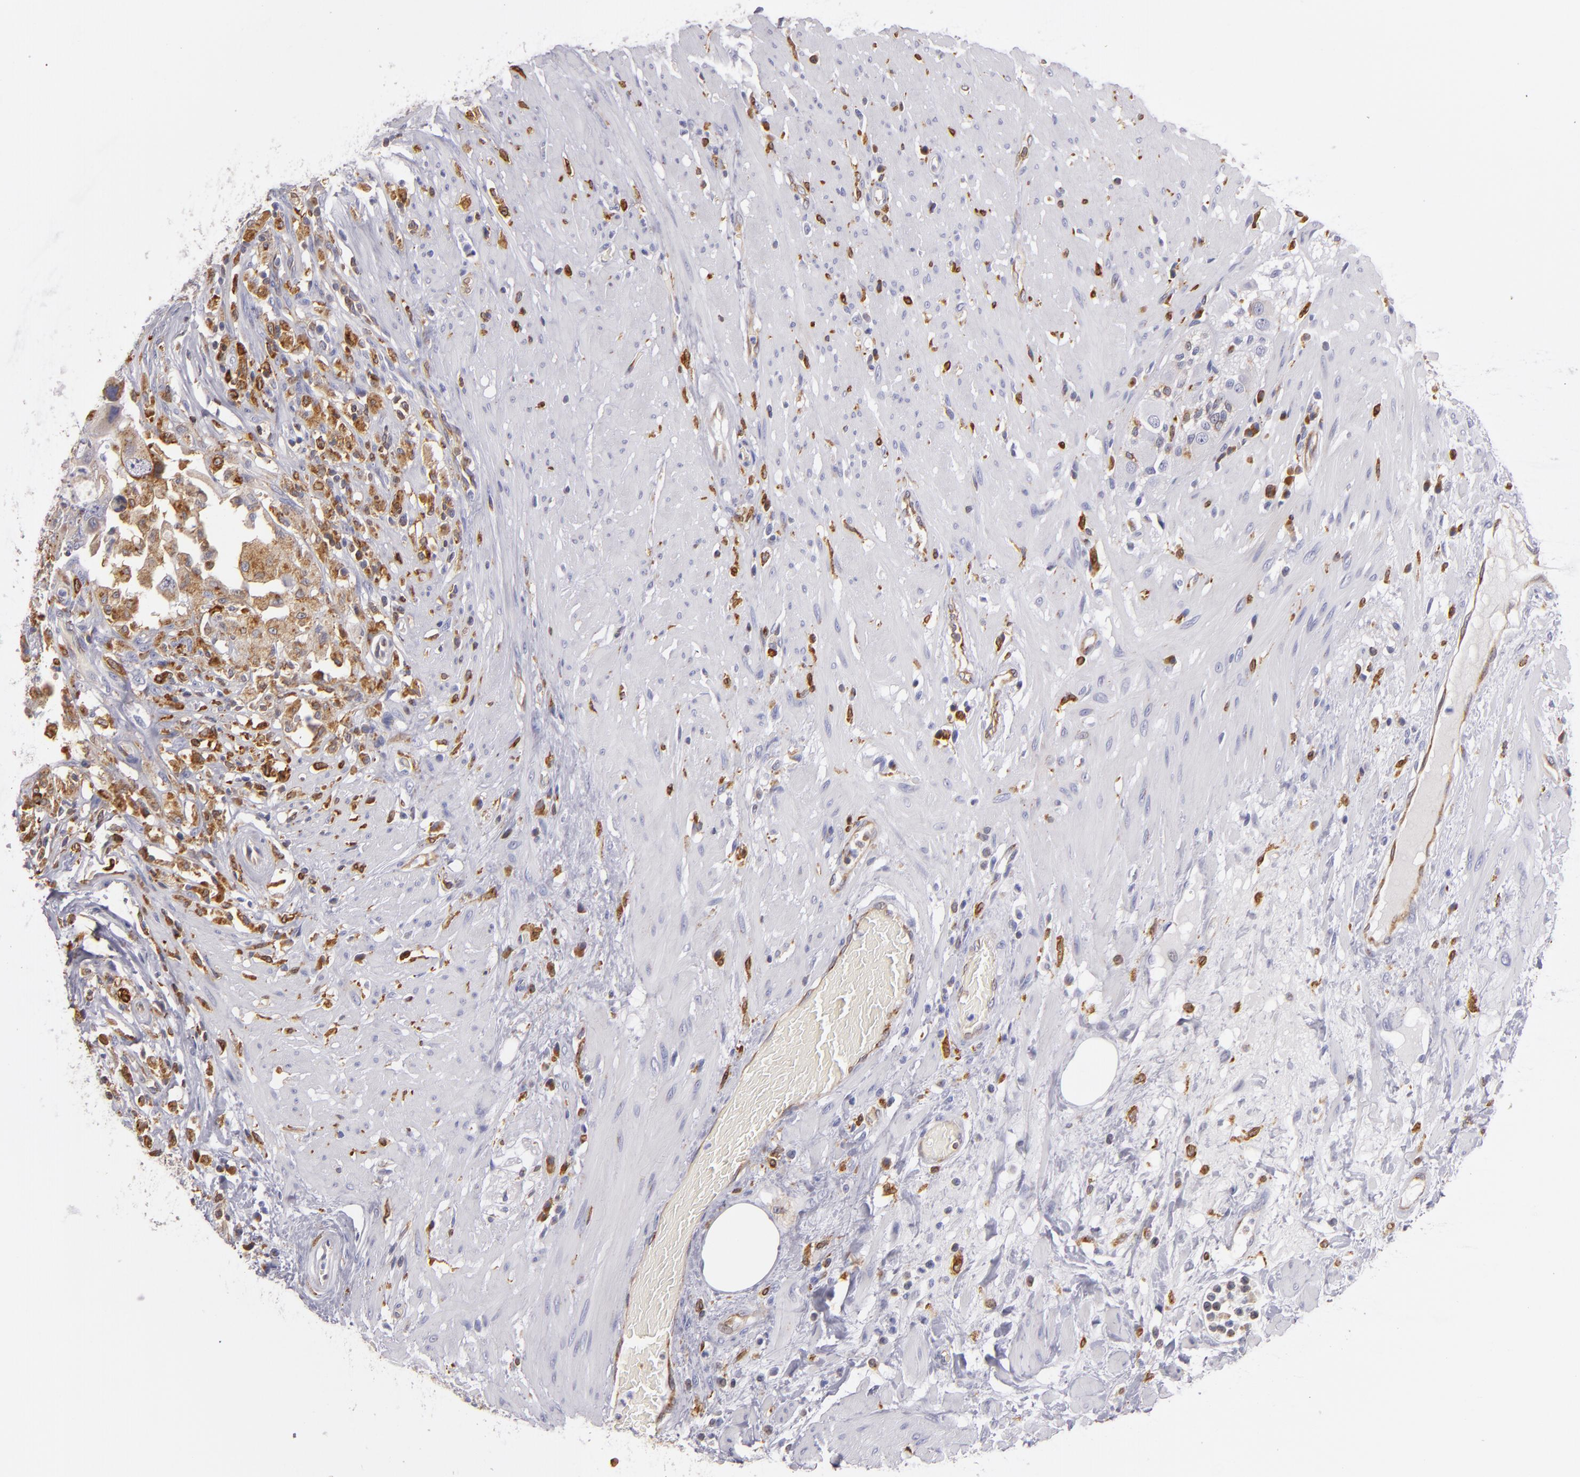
{"staining": {"intensity": "moderate", "quantity": "25%-75%", "location": "cytoplasmic/membranous"}, "tissue": "colorectal cancer", "cell_type": "Tumor cells", "image_type": "cancer", "snomed": [{"axis": "morphology", "description": "Adenocarcinoma, NOS"}, {"axis": "topography", "description": "Rectum"}], "caption": "Immunohistochemistry (DAB (3,3'-diaminobenzidine)) staining of adenocarcinoma (colorectal) shows moderate cytoplasmic/membranous protein expression in about 25%-75% of tumor cells.", "gene": "CD74", "patient": {"sex": "male", "age": 53}}